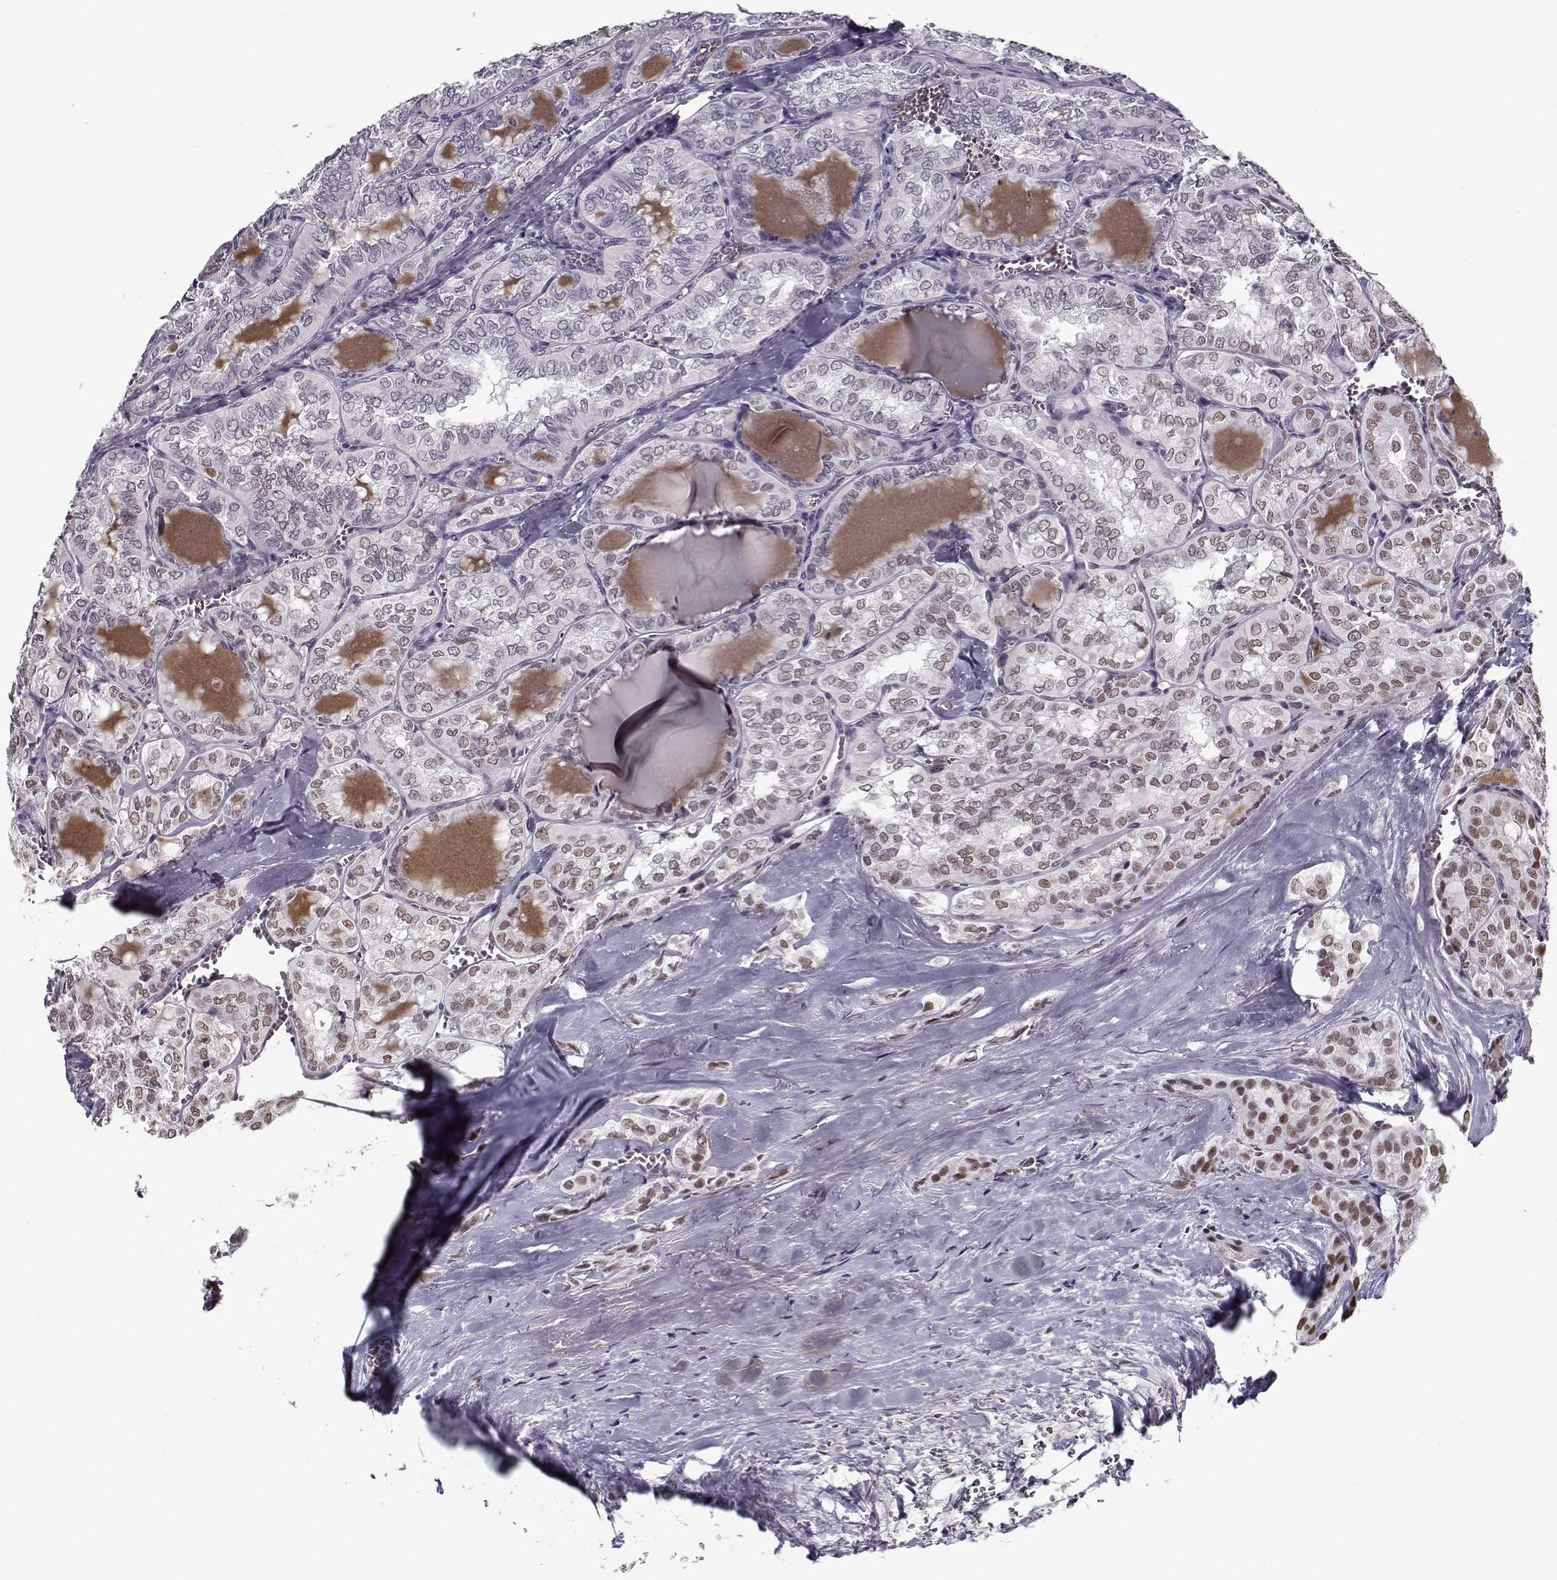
{"staining": {"intensity": "weak", "quantity": "<25%", "location": "nuclear"}, "tissue": "thyroid cancer", "cell_type": "Tumor cells", "image_type": "cancer", "snomed": [{"axis": "morphology", "description": "Papillary adenocarcinoma, NOS"}, {"axis": "topography", "description": "Thyroid gland"}], "caption": "Human thyroid cancer stained for a protein using immunohistochemistry (IHC) exhibits no positivity in tumor cells.", "gene": "PRMT8", "patient": {"sex": "female", "age": 41}}